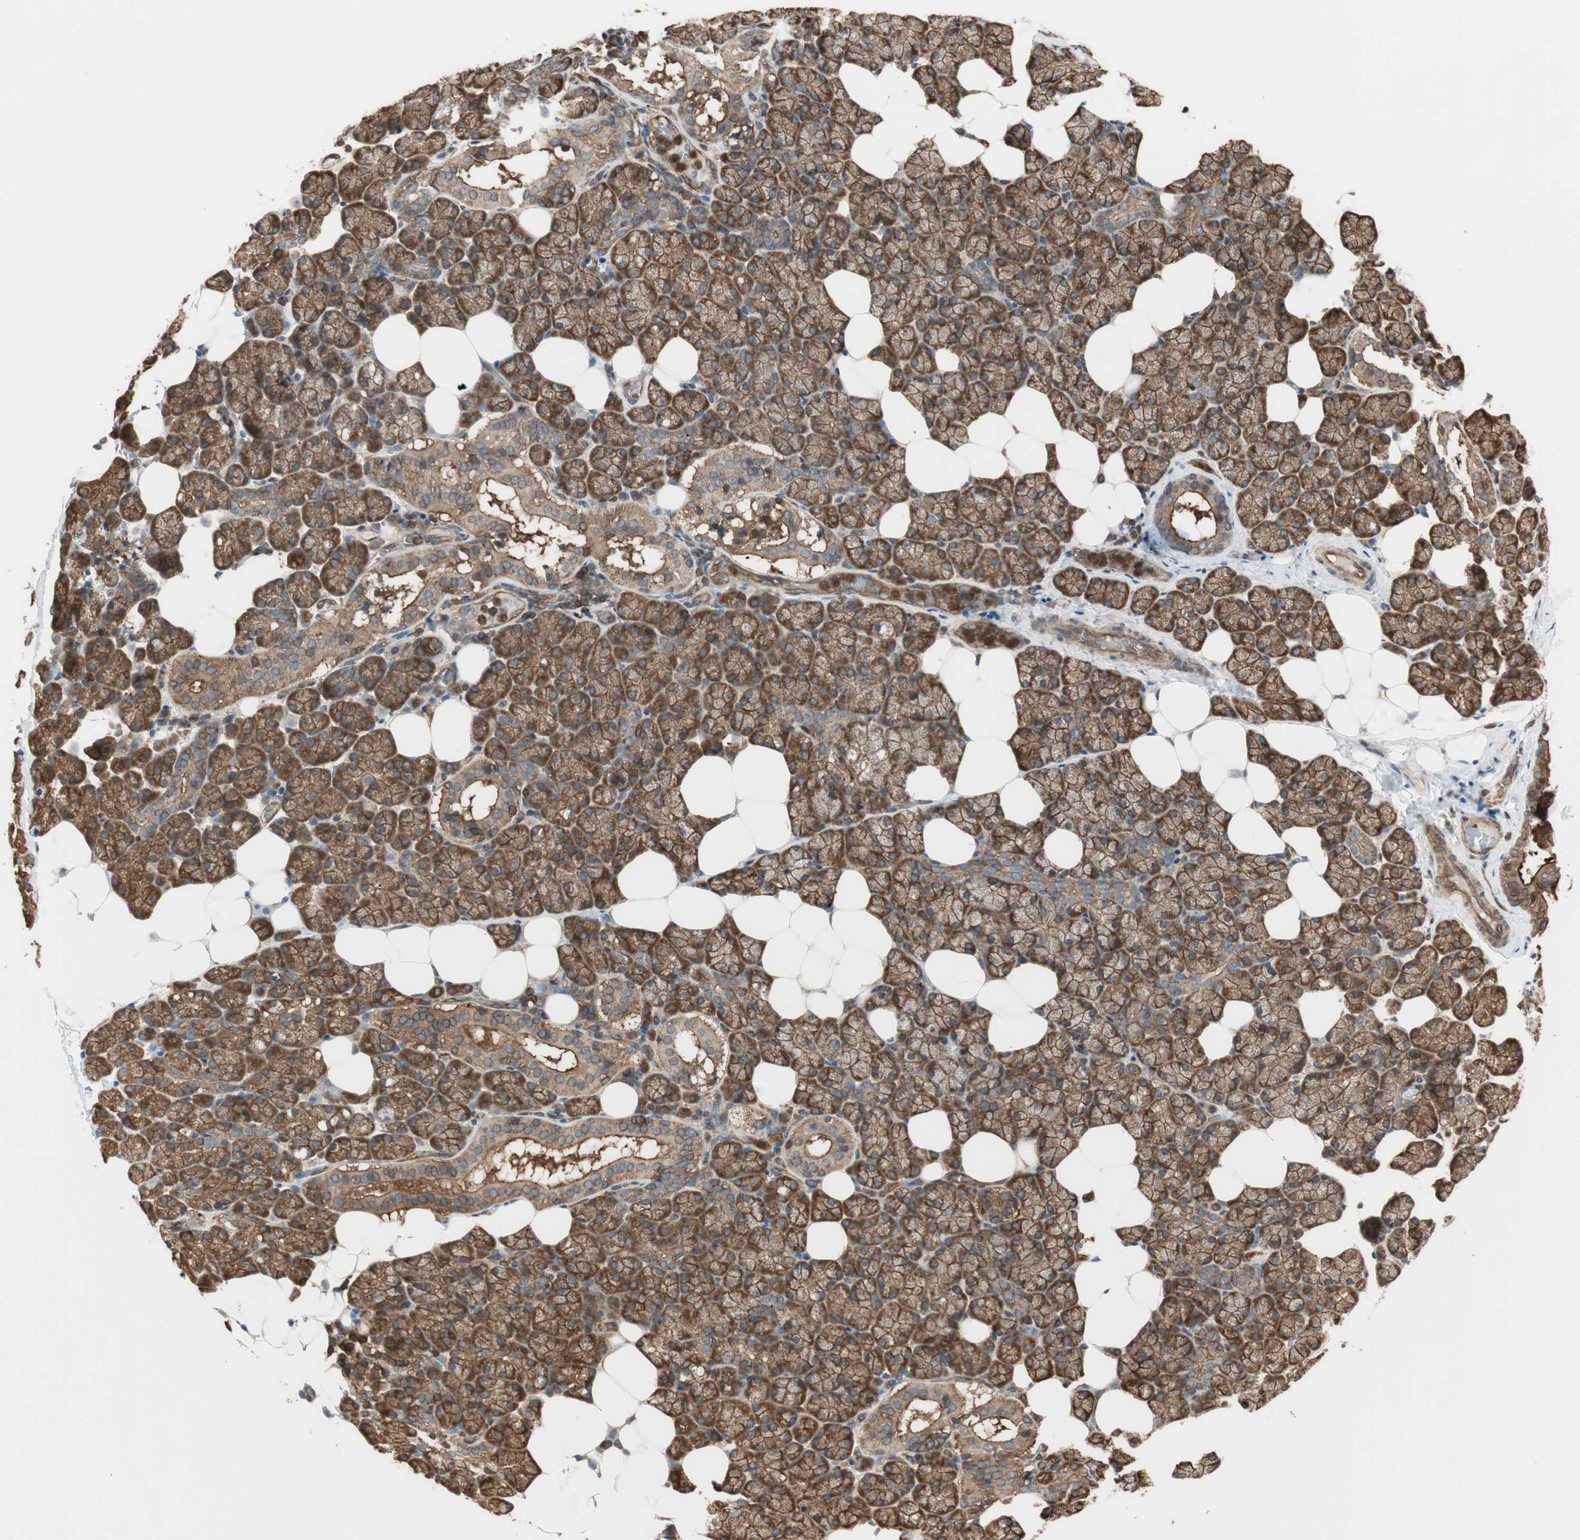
{"staining": {"intensity": "strong", "quantity": ">75%", "location": "cytoplasmic/membranous"}, "tissue": "salivary gland", "cell_type": "Glandular cells", "image_type": "normal", "snomed": [{"axis": "morphology", "description": "Normal tissue, NOS"}, {"axis": "topography", "description": "Lymph node"}, {"axis": "topography", "description": "Salivary gland"}], "caption": "Immunohistochemistry (IHC) image of normal salivary gland: human salivary gland stained using immunohistochemistry (IHC) exhibits high levels of strong protein expression localized specifically in the cytoplasmic/membranous of glandular cells, appearing as a cytoplasmic/membranous brown color.", "gene": "TCP11L1", "patient": {"sex": "male", "age": 8}}